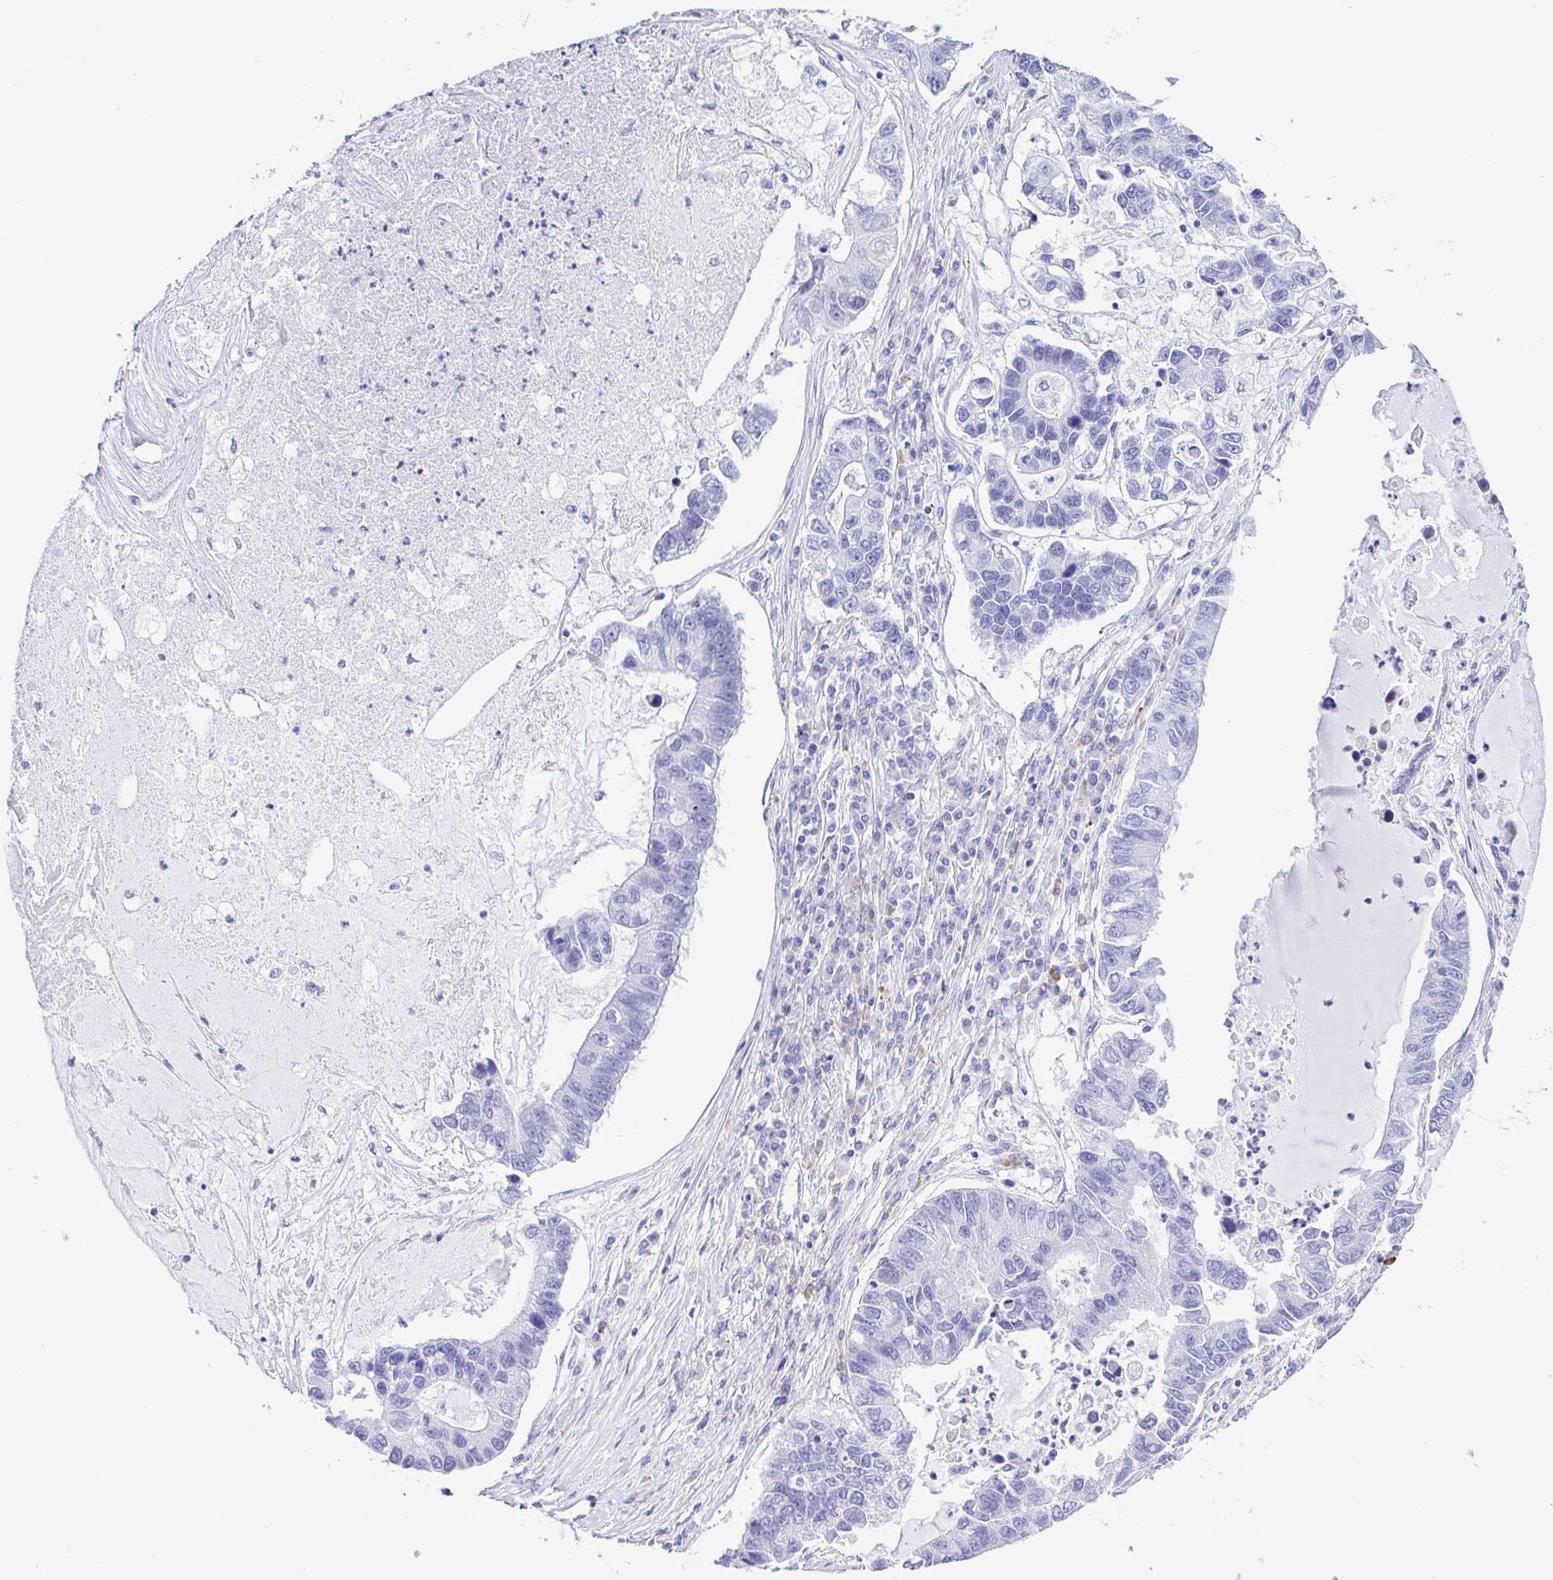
{"staining": {"intensity": "negative", "quantity": "none", "location": "none"}, "tissue": "lung cancer", "cell_type": "Tumor cells", "image_type": "cancer", "snomed": [{"axis": "morphology", "description": "Adenocarcinoma, NOS"}, {"axis": "topography", "description": "Bronchus"}, {"axis": "topography", "description": "Lung"}], "caption": "The micrograph reveals no staining of tumor cells in lung cancer (adenocarcinoma). (DAB immunohistochemistry with hematoxylin counter stain).", "gene": "GPR17", "patient": {"sex": "female", "age": 51}}